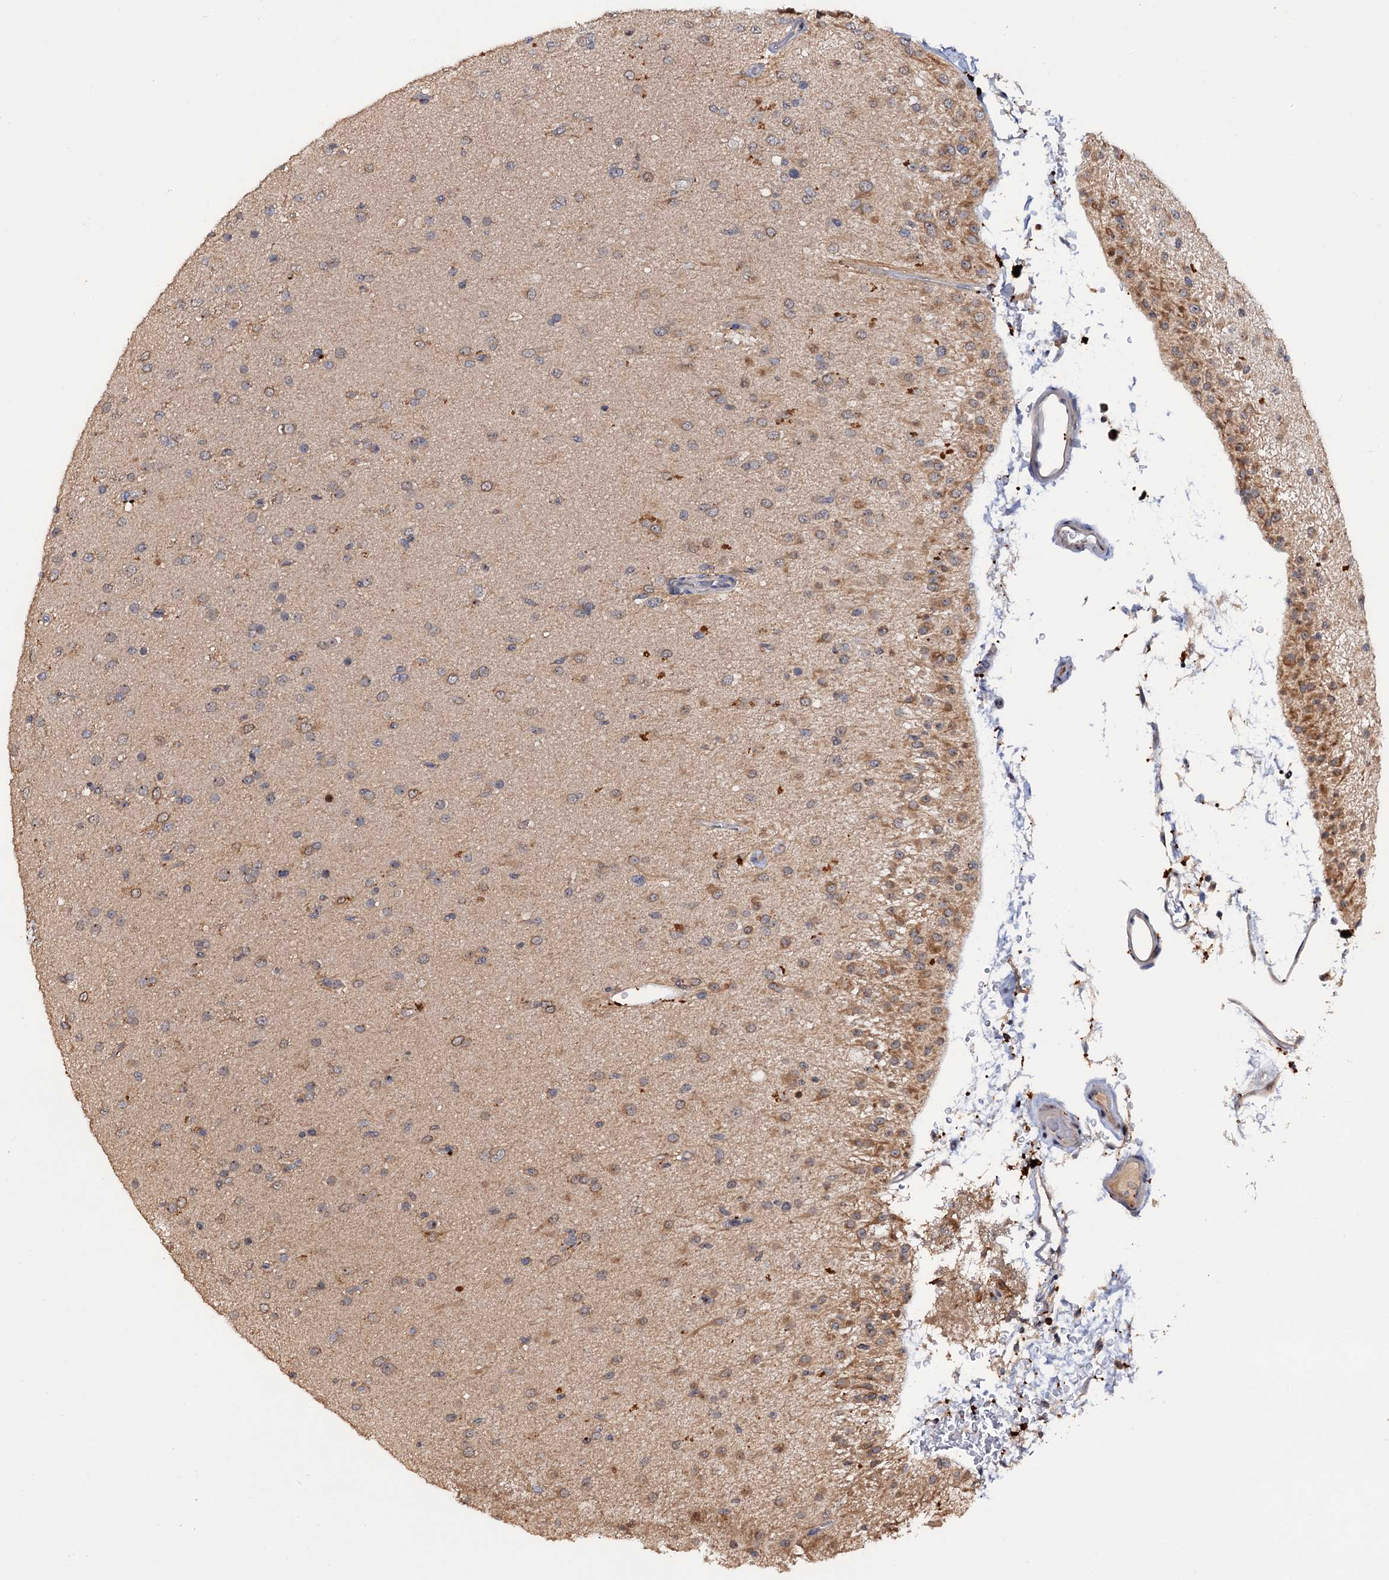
{"staining": {"intensity": "moderate", "quantity": "25%-75%", "location": "cytoplasmic/membranous"}, "tissue": "glioma", "cell_type": "Tumor cells", "image_type": "cancer", "snomed": [{"axis": "morphology", "description": "Glioma, malignant, Low grade"}, {"axis": "topography", "description": "Brain"}], "caption": "Moderate cytoplasmic/membranous positivity is present in about 25%-75% of tumor cells in glioma.", "gene": "LRRC63", "patient": {"sex": "male", "age": 65}}